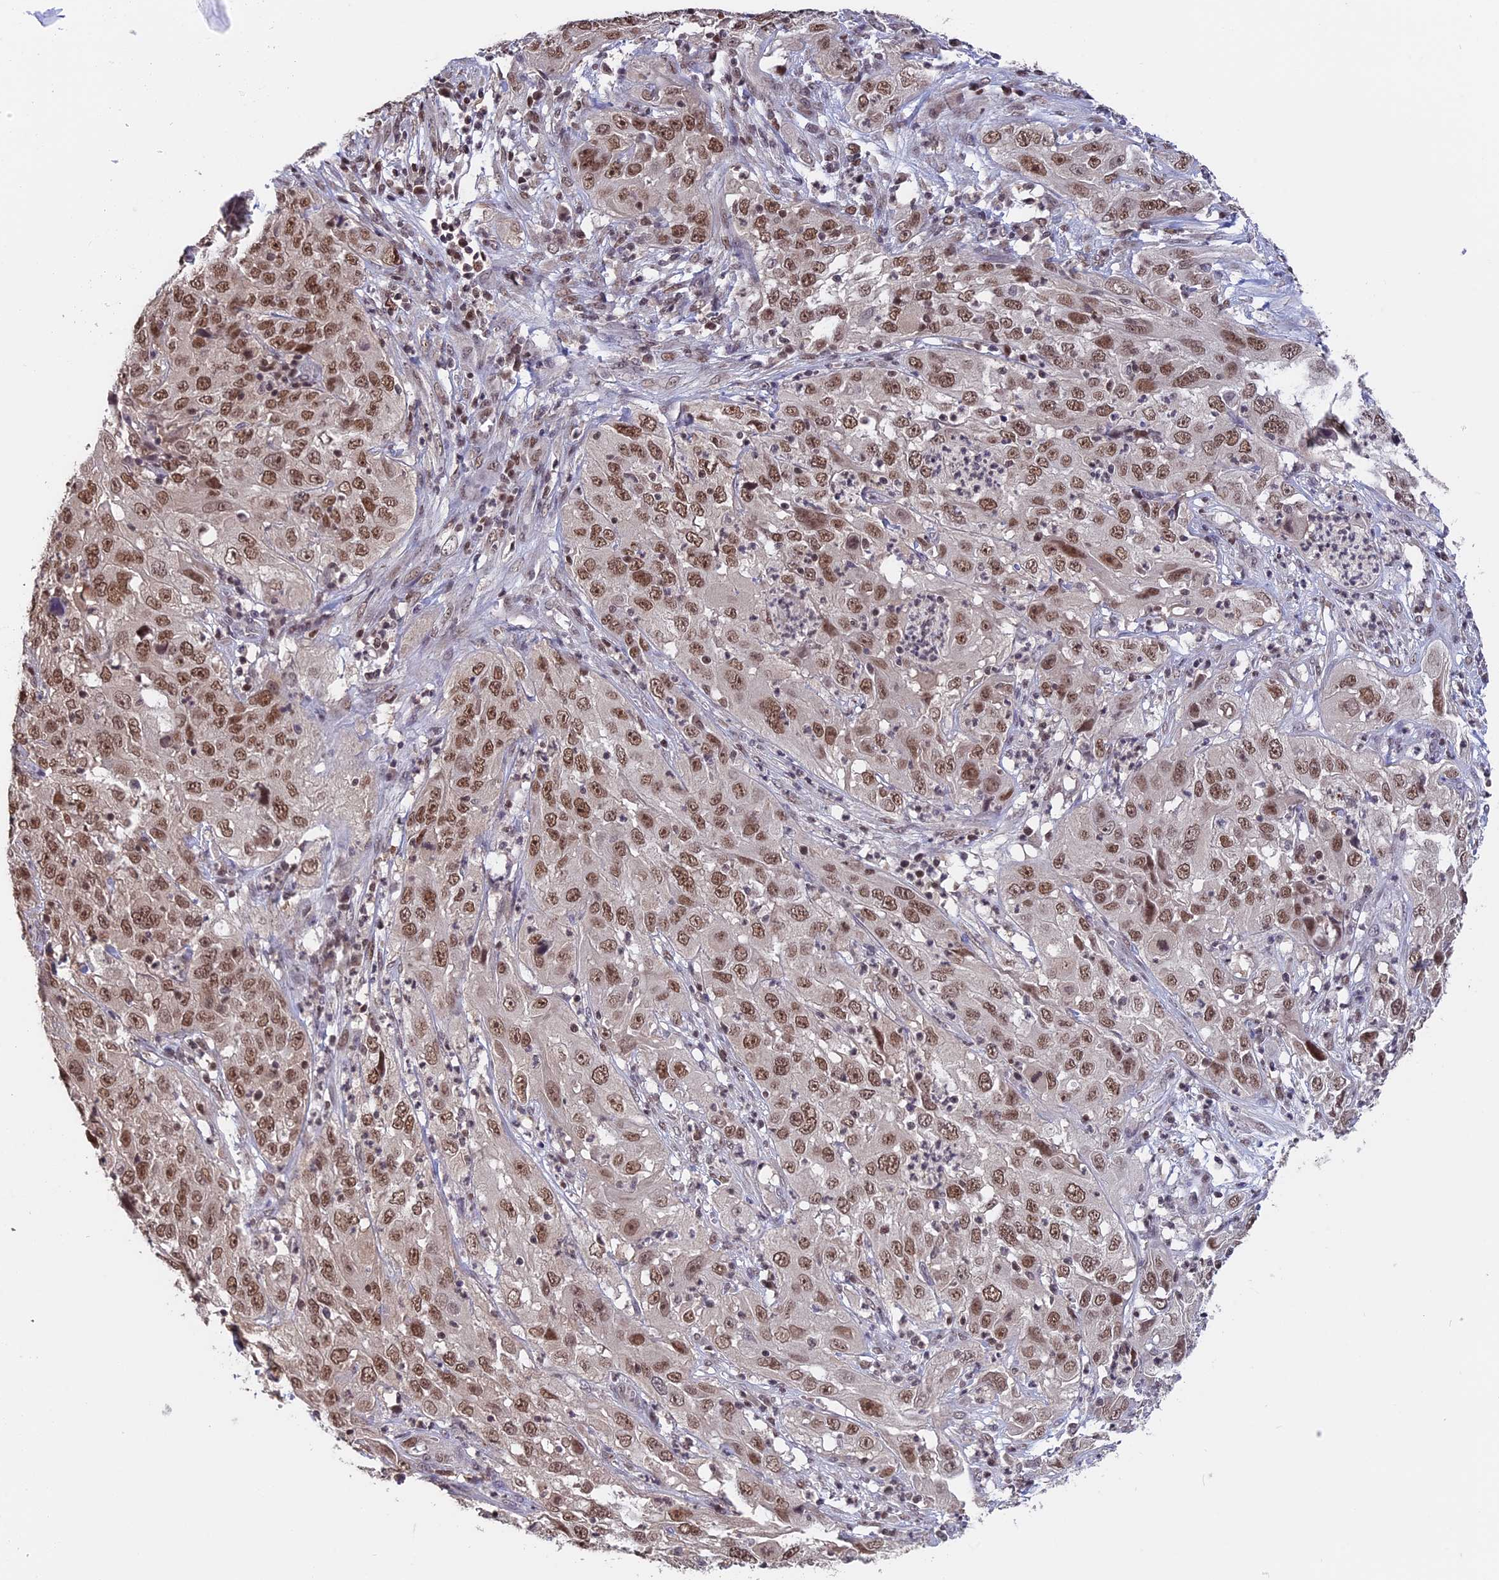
{"staining": {"intensity": "moderate", "quantity": ">75%", "location": "nuclear"}, "tissue": "cervical cancer", "cell_type": "Tumor cells", "image_type": "cancer", "snomed": [{"axis": "morphology", "description": "Squamous cell carcinoma, NOS"}, {"axis": "topography", "description": "Cervix"}], "caption": "Cervical cancer (squamous cell carcinoma) stained with immunohistochemistry (IHC) reveals moderate nuclear staining in approximately >75% of tumor cells. The staining is performed using DAB (3,3'-diaminobenzidine) brown chromogen to label protein expression. The nuclei are counter-stained blue using hematoxylin.", "gene": "RFC5", "patient": {"sex": "female", "age": 32}}